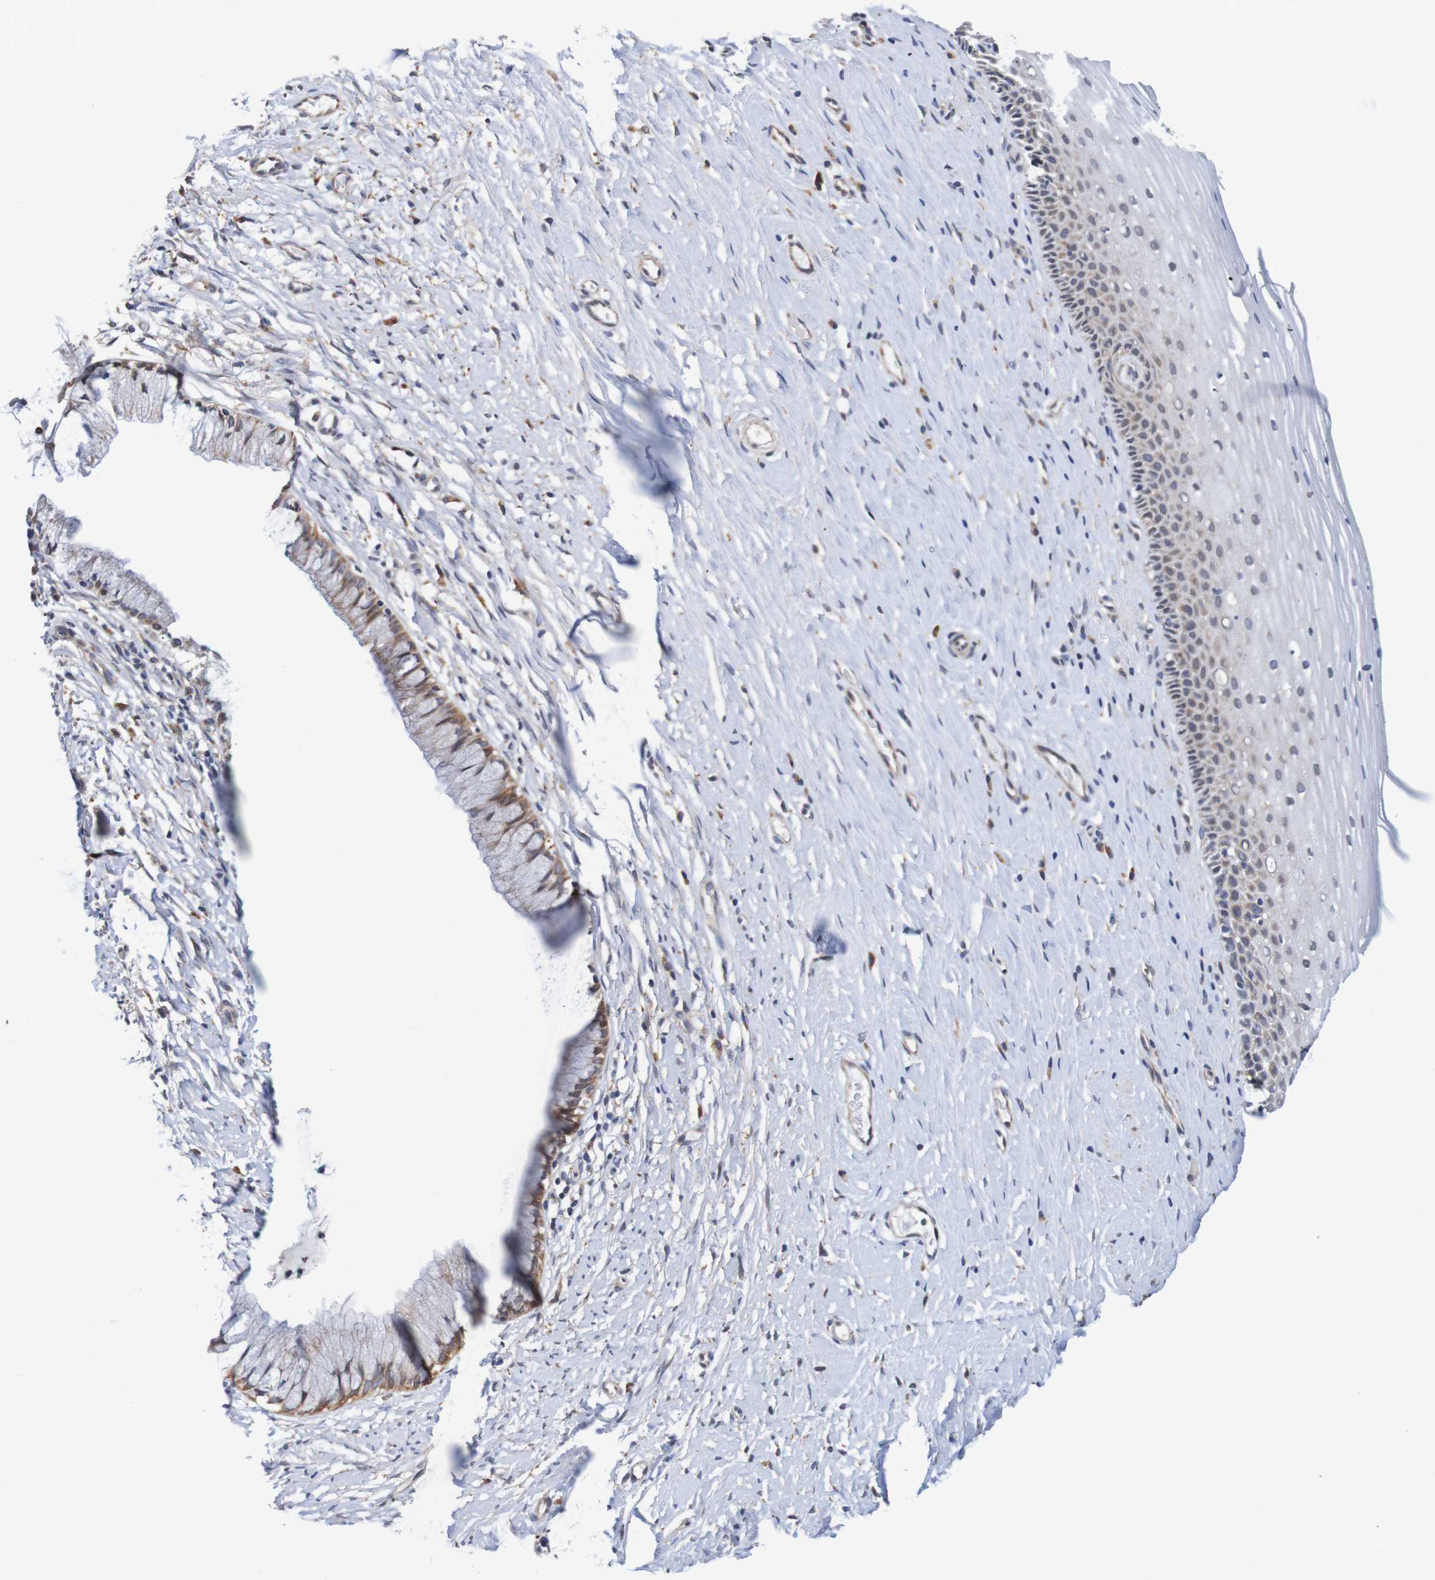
{"staining": {"intensity": "moderate", "quantity": "25%-75%", "location": "cytoplasmic/membranous"}, "tissue": "cervix", "cell_type": "Glandular cells", "image_type": "normal", "snomed": [{"axis": "morphology", "description": "Normal tissue, NOS"}, {"axis": "topography", "description": "Cervix"}], "caption": "Brown immunohistochemical staining in benign human cervix shows moderate cytoplasmic/membranous staining in approximately 25%-75% of glandular cells.", "gene": "FIBP", "patient": {"sex": "female", "age": 39}}